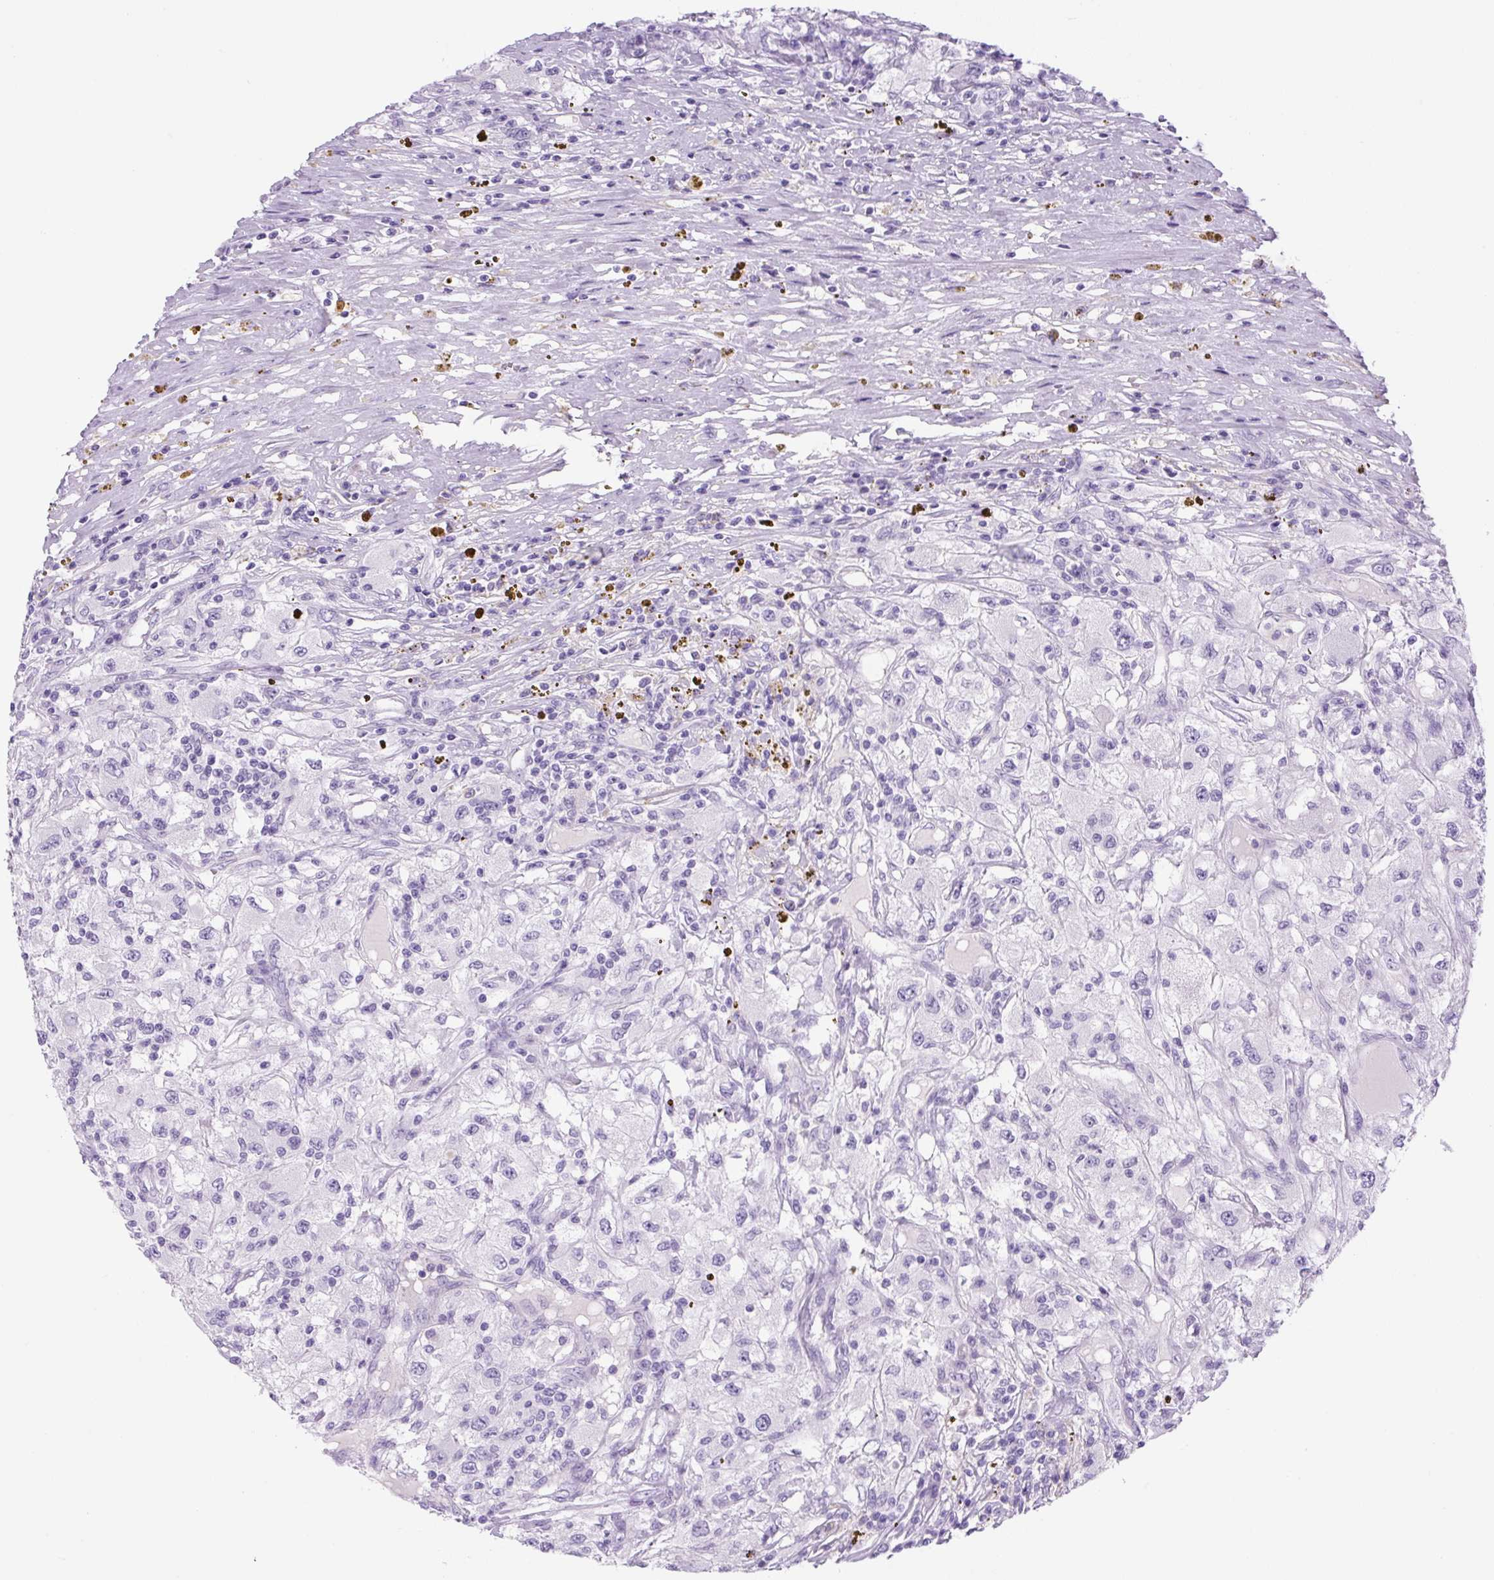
{"staining": {"intensity": "negative", "quantity": "none", "location": "none"}, "tissue": "renal cancer", "cell_type": "Tumor cells", "image_type": "cancer", "snomed": [{"axis": "morphology", "description": "Adenocarcinoma, NOS"}, {"axis": "topography", "description": "Kidney"}], "caption": "Immunohistochemistry (IHC) of human renal adenocarcinoma shows no expression in tumor cells.", "gene": "PRRT1", "patient": {"sex": "female", "age": 67}}